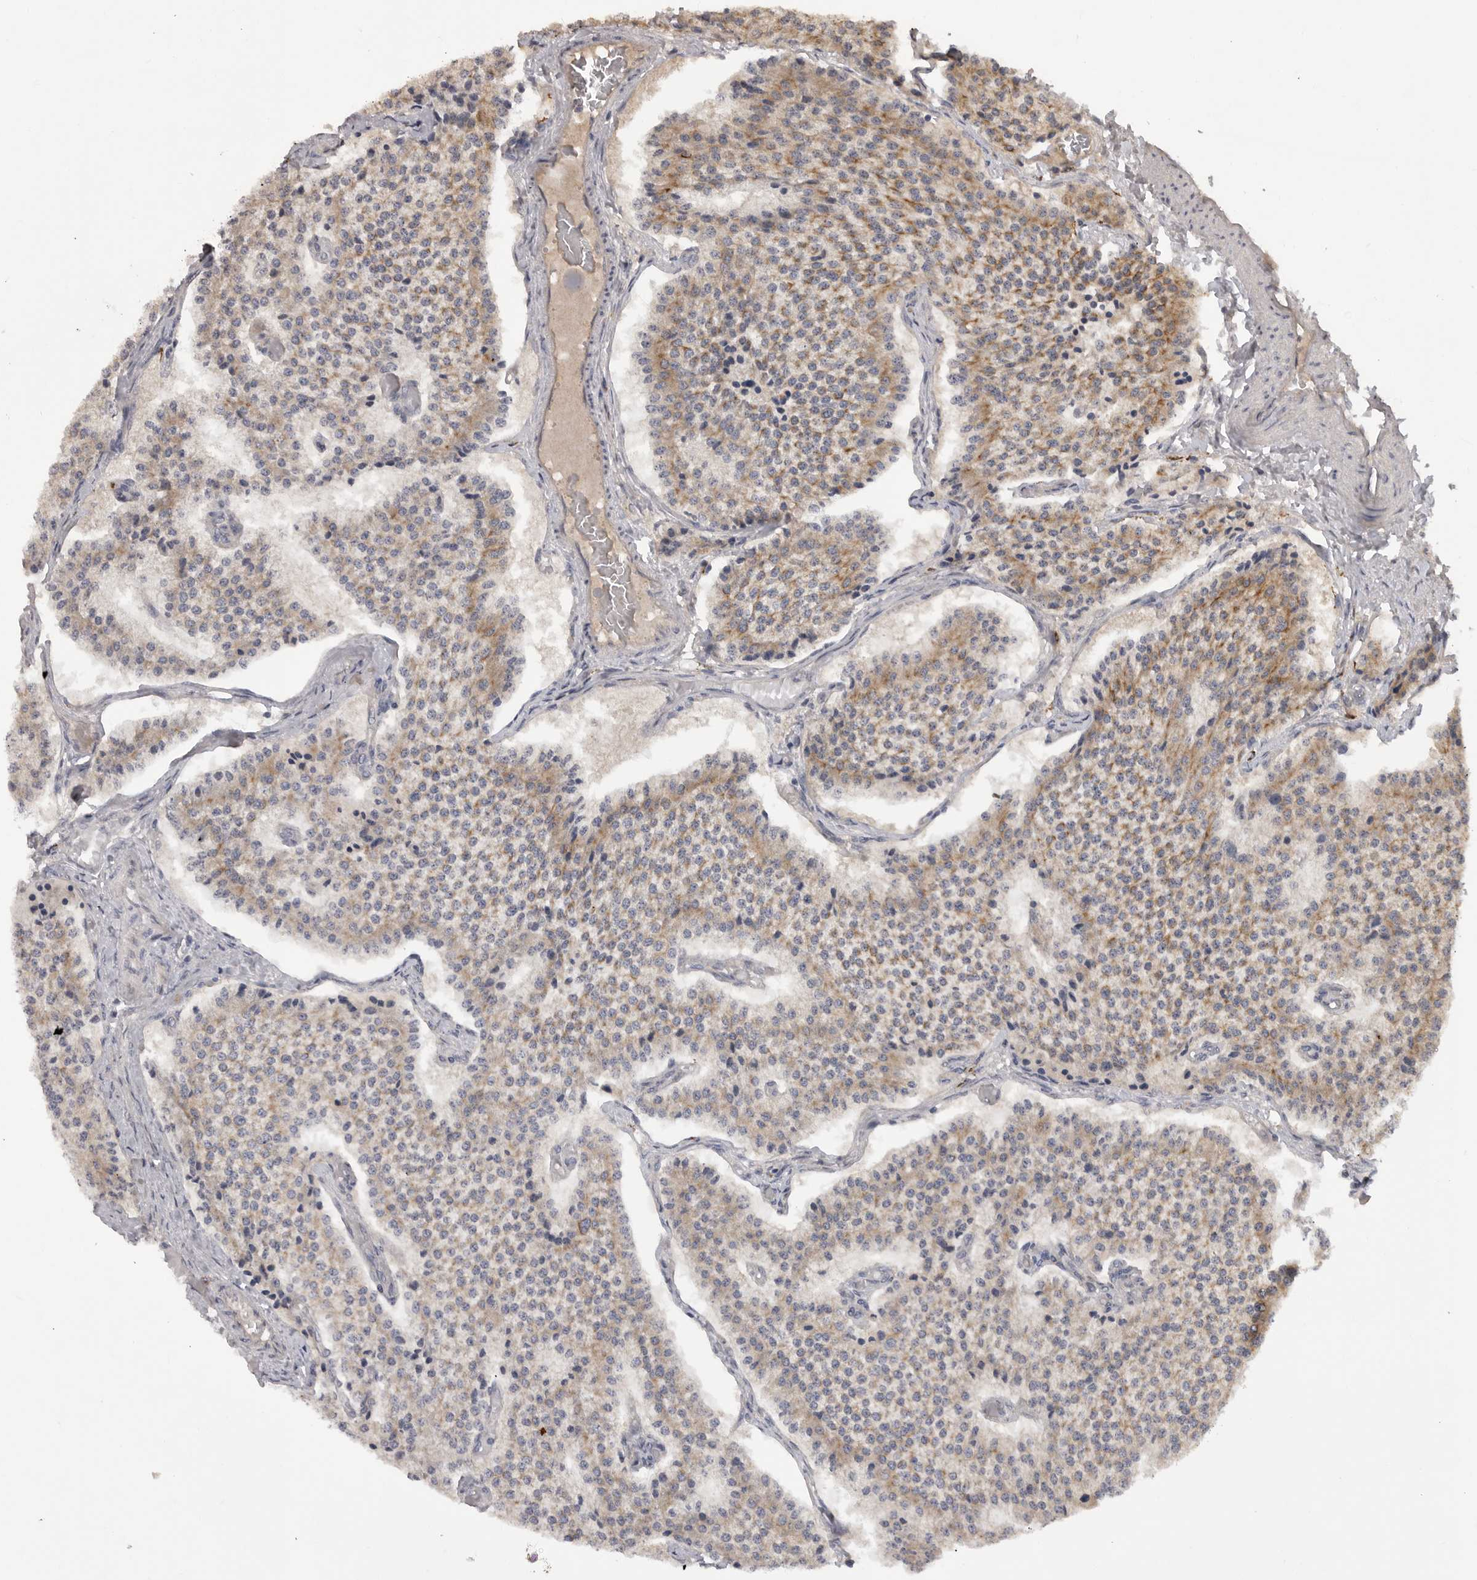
{"staining": {"intensity": "weak", "quantity": ">75%", "location": "cytoplasmic/membranous"}, "tissue": "carcinoid", "cell_type": "Tumor cells", "image_type": "cancer", "snomed": [{"axis": "morphology", "description": "Carcinoid, malignant, NOS"}, {"axis": "topography", "description": "Colon"}], "caption": "A low amount of weak cytoplasmic/membranous expression is seen in approximately >75% of tumor cells in carcinoid tissue.", "gene": "DHDDS", "patient": {"sex": "female", "age": 52}}